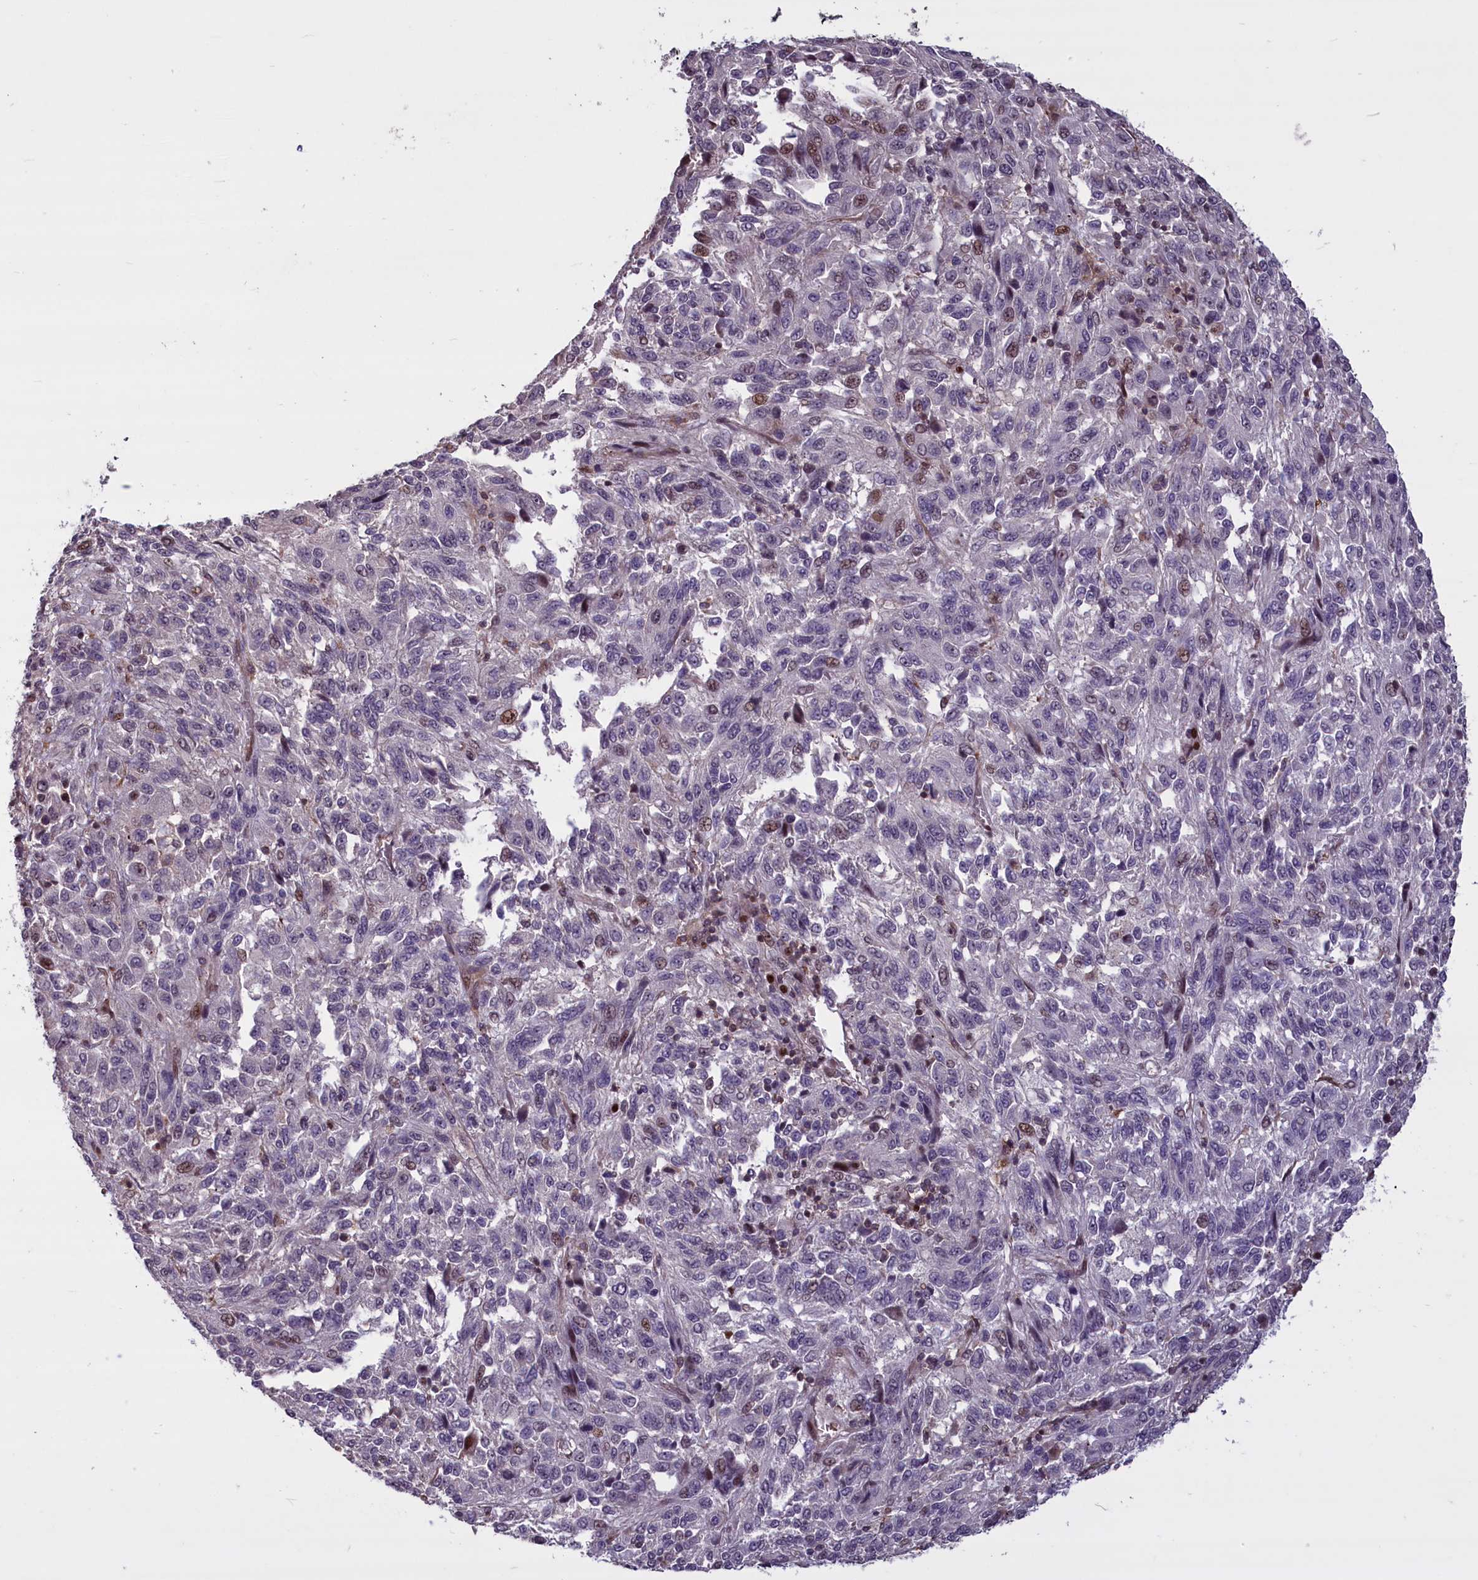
{"staining": {"intensity": "moderate", "quantity": "<25%", "location": "nuclear"}, "tissue": "melanoma", "cell_type": "Tumor cells", "image_type": "cancer", "snomed": [{"axis": "morphology", "description": "Malignant melanoma, Metastatic site"}, {"axis": "topography", "description": "Lung"}], "caption": "Protein analysis of malignant melanoma (metastatic site) tissue shows moderate nuclear expression in about <25% of tumor cells.", "gene": "SHFL", "patient": {"sex": "male", "age": 64}}